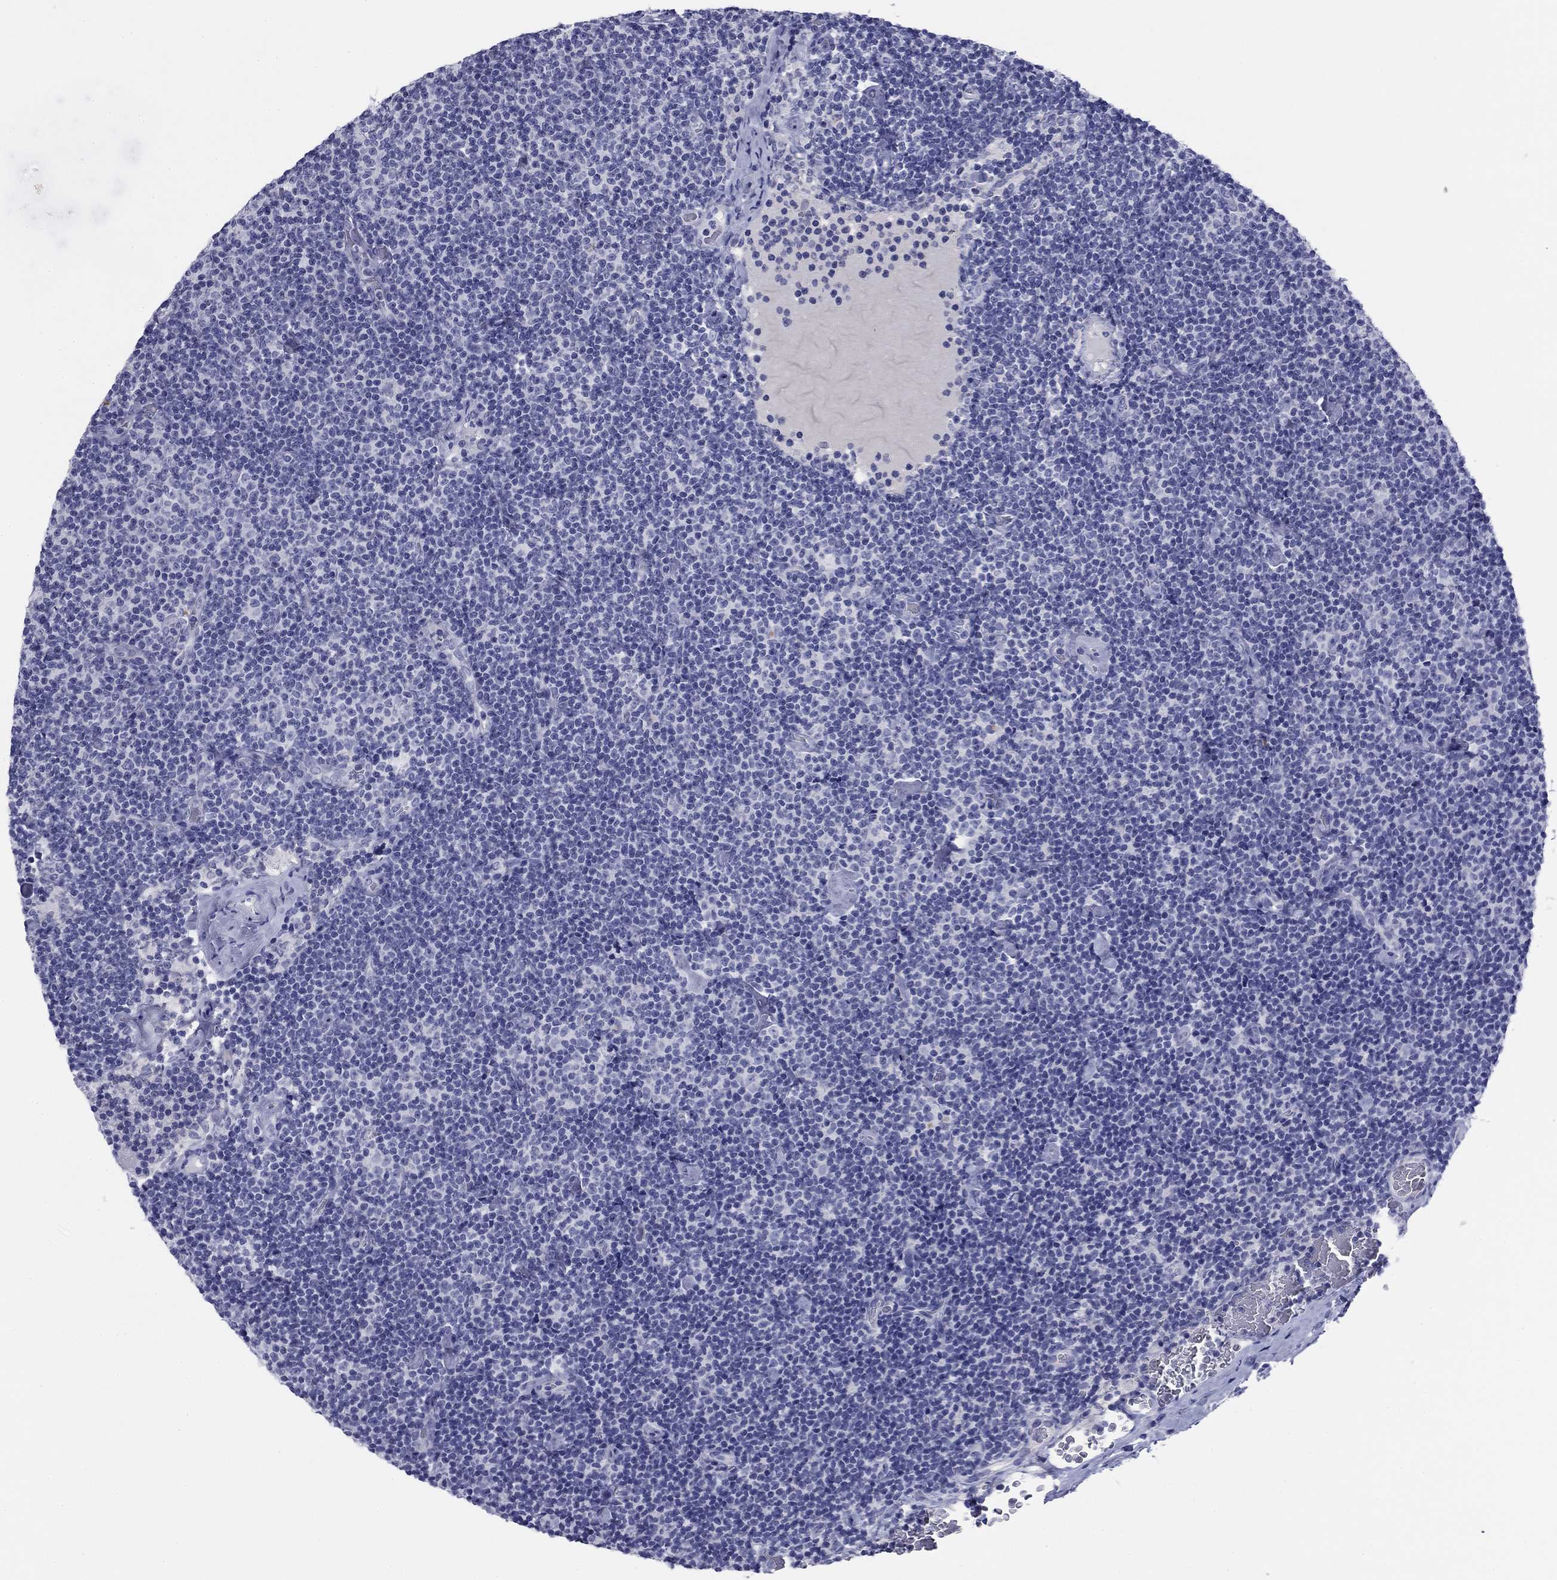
{"staining": {"intensity": "negative", "quantity": "none", "location": "none"}, "tissue": "lymphoma", "cell_type": "Tumor cells", "image_type": "cancer", "snomed": [{"axis": "morphology", "description": "Malignant lymphoma, non-Hodgkin's type, Low grade"}, {"axis": "topography", "description": "Lymph node"}], "caption": "There is no significant positivity in tumor cells of low-grade malignant lymphoma, non-Hodgkin's type.", "gene": "ABCC2", "patient": {"sex": "male", "age": 81}}